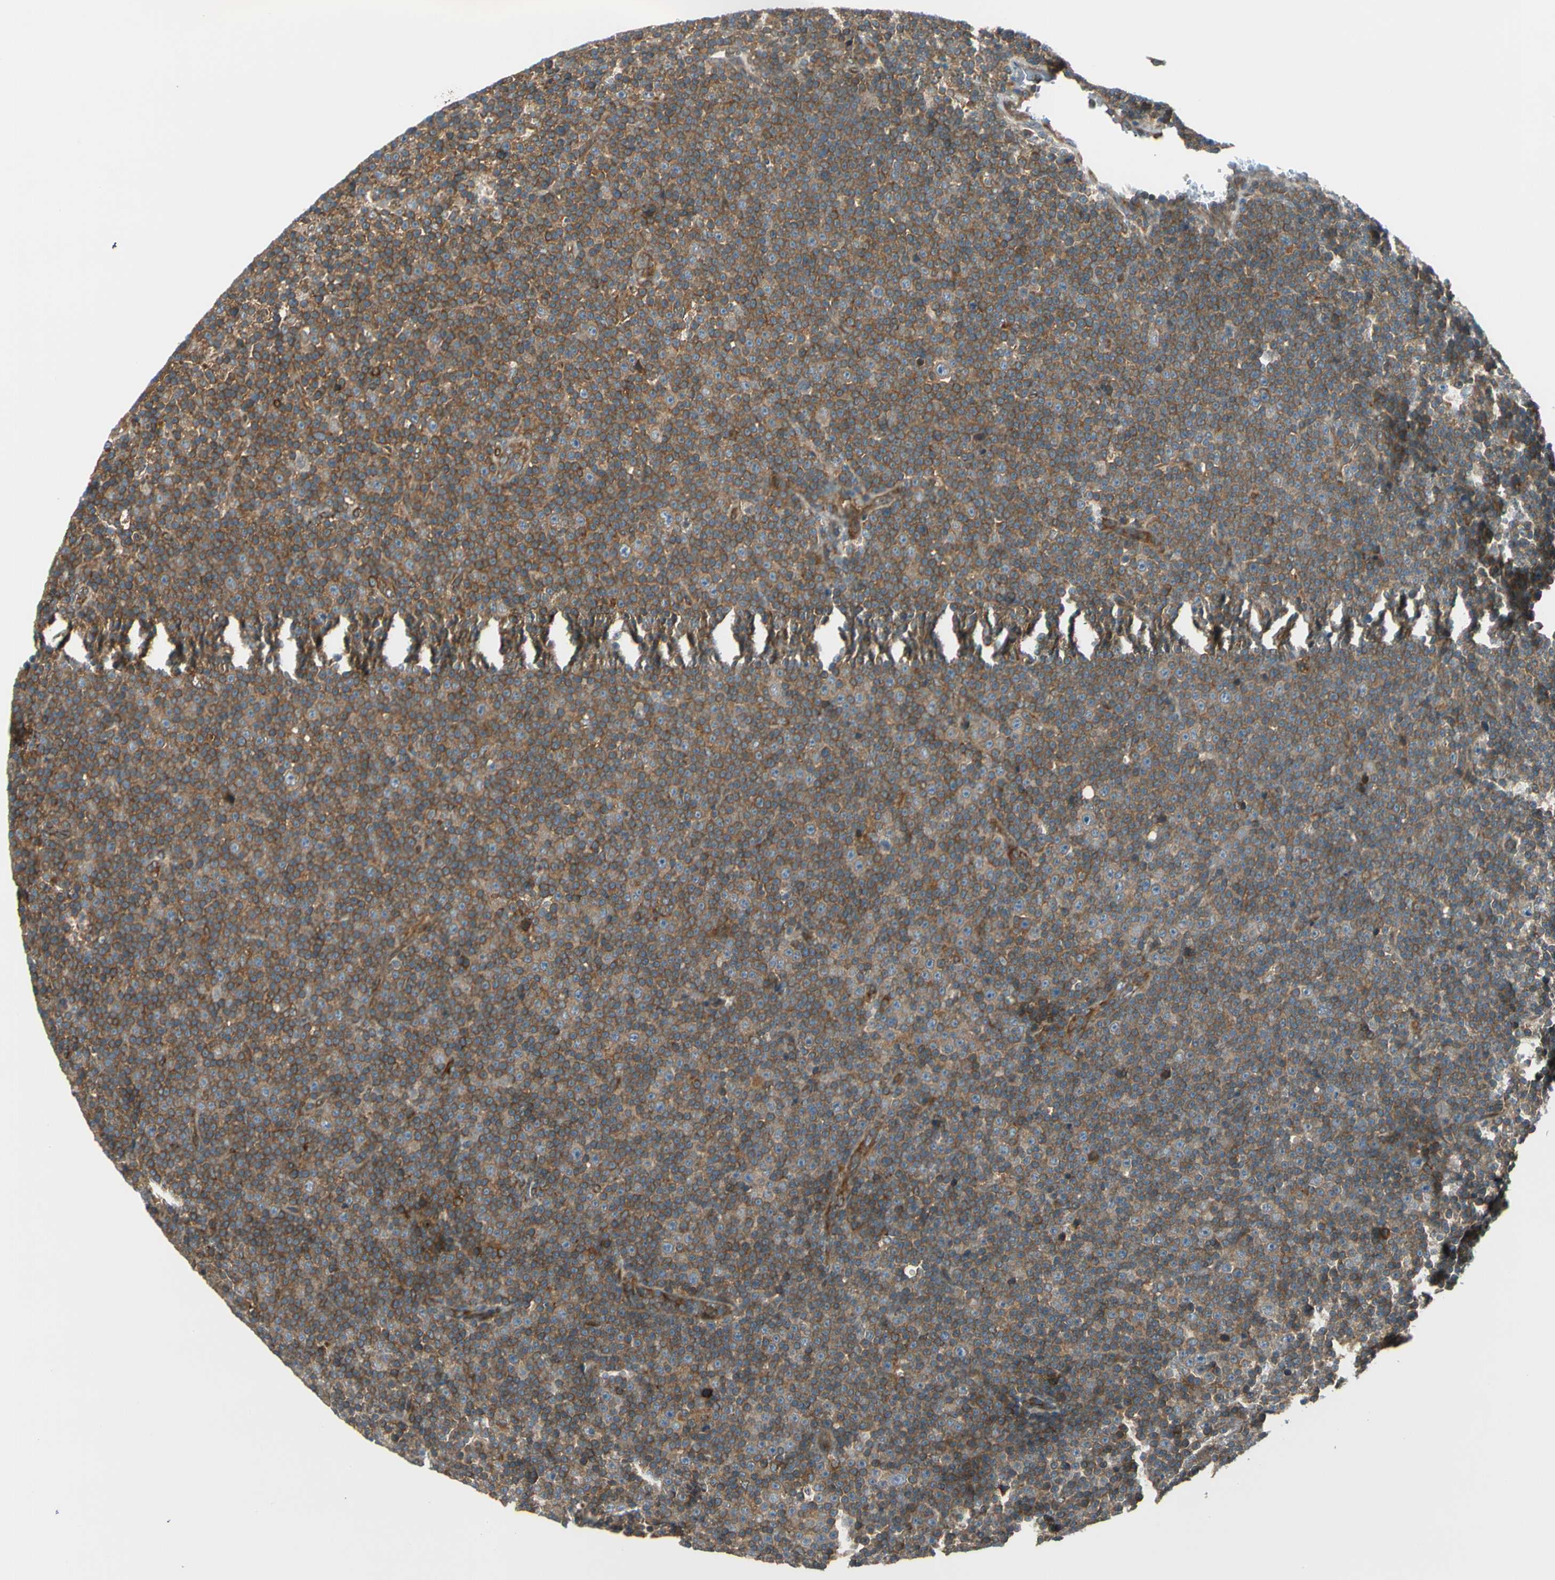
{"staining": {"intensity": "weak", "quantity": ">75%", "location": "cytoplasmic/membranous"}, "tissue": "lymphoma", "cell_type": "Tumor cells", "image_type": "cancer", "snomed": [{"axis": "morphology", "description": "Malignant lymphoma, non-Hodgkin's type, Low grade"}, {"axis": "topography", "description": "Lymph node"}], "caption": "Protein staining exhibits weak cytoplasmic/membranous staining in about >75% of tumor cells in low-grade malignant lymphoma, non-Hodgkin's type. The staining is performed using DAB (3,3'-diaminobenzidine) brown chromogen to label protein expression. The nuclei are counter-stained blue using hematoxylin.", "gene": "TRIO", "patient": {"sex": "female", "age": 67}}